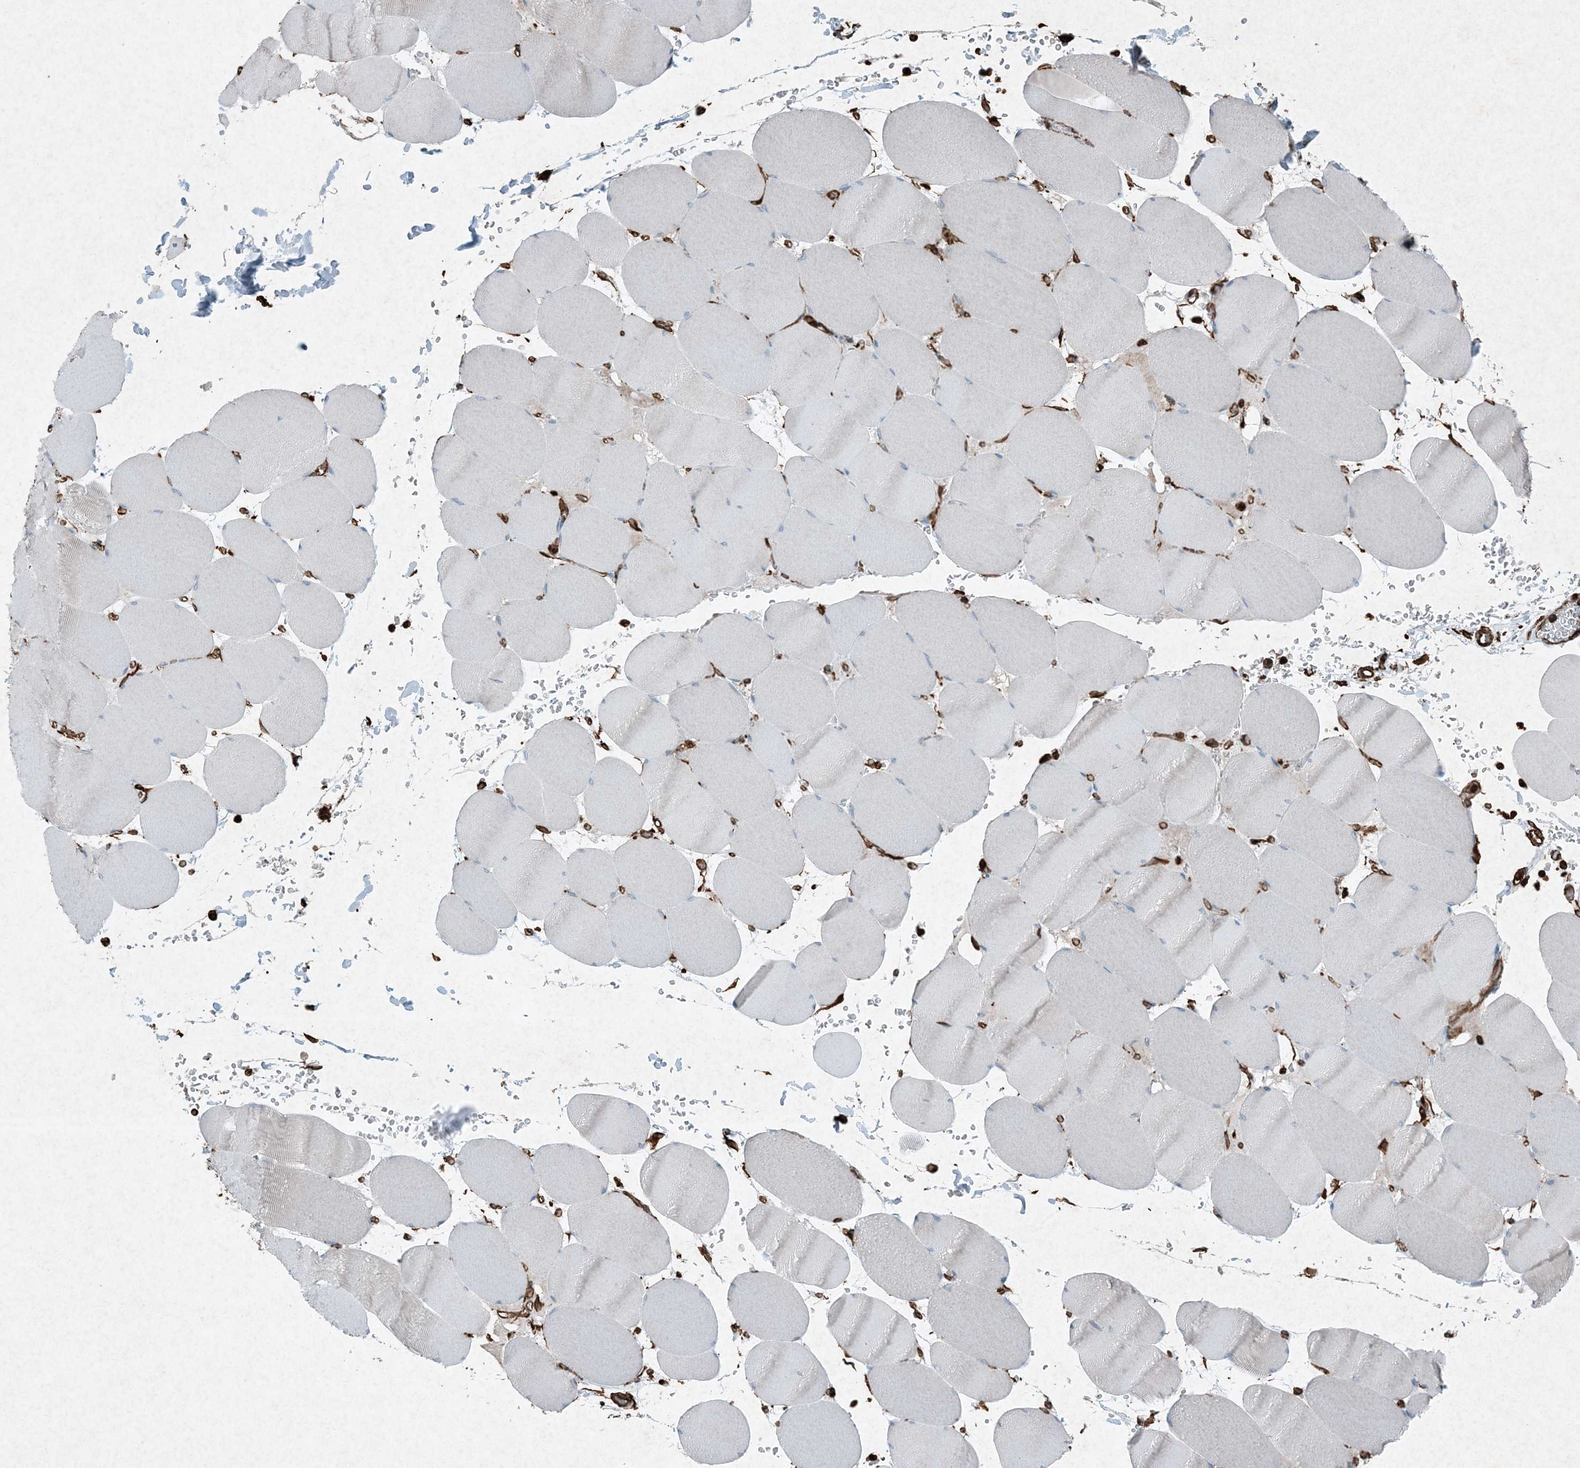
{"staining": {"intensity": "negative", "quantity": "none", "location": "none"}, "tissue": "skeletal muscle", "cell_type": "Myocytes", "image_type": "normal", "snomed": [{"axis": "morphology", "description": "Normal tissue, NOS"}, {"axis": "topography", "description": "Skeletal muscle"}, {"axis": "topography", "description": "Head-Neck"}], "caption": "An immunohistochemistry (IHC) photomicrograph of unremarkable skeletal muscle is shown. There is no staining in myocytes of skeletal muscle.", "gene": "RYK", "patient": {"sex": "male", "age": 66}}